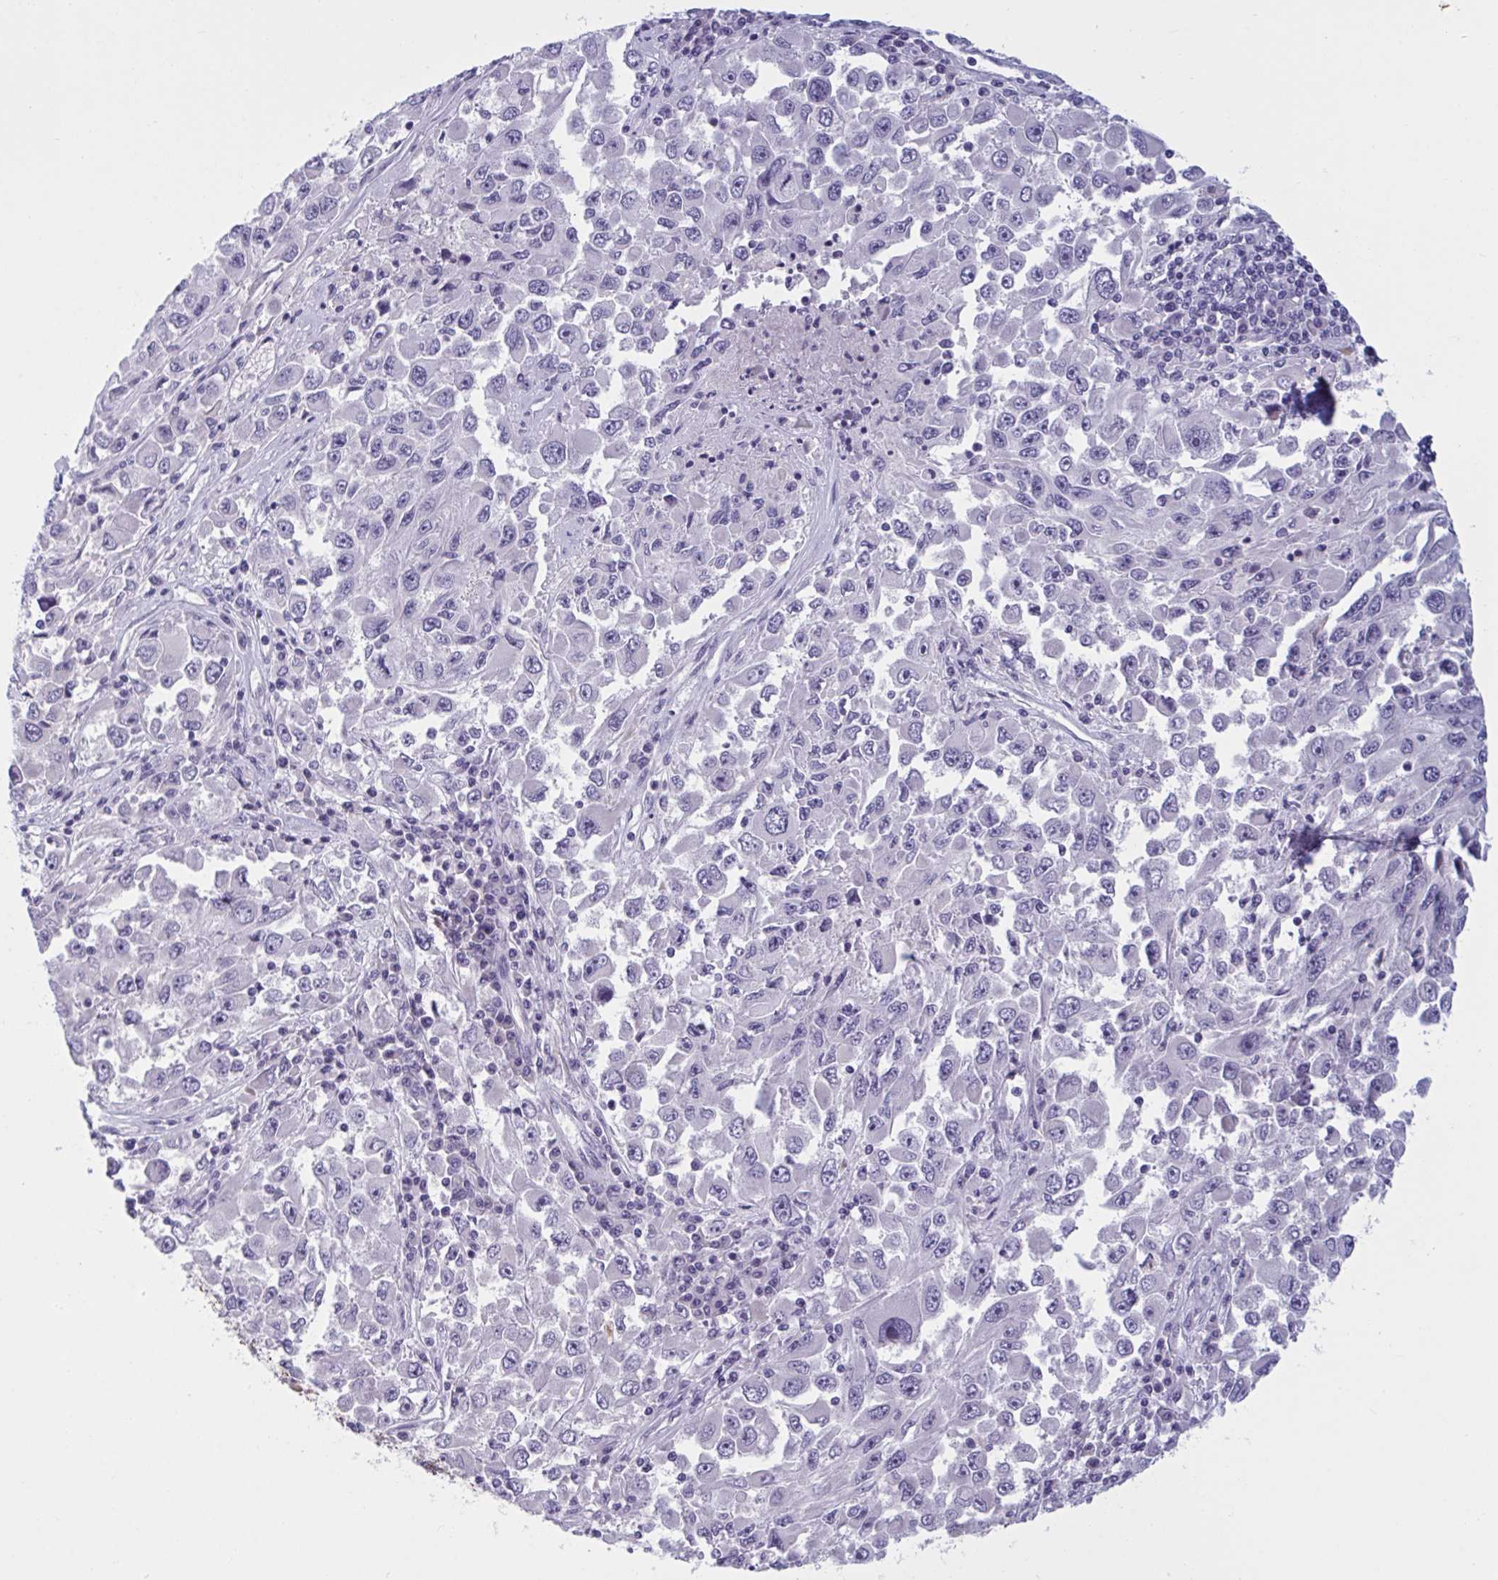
{"staining": {"intensity": "negative", "quantity": "none", "location": "none"}, "tissue": "melanoma", "cell_type": "Tumor cells", "image_type": "cancer", "snomed": [{"axis": "morphology", "description": "Malignant melanoma, Metastatic site"}, {"axis": "topography", "description": "Lymph node"}], "caption": "DAB immunohistochemical staining of malignant melanoma (metastatic site) demonstrates no significant expression in tumor cells. (DAB (3,3'-diaminobenzidine) IHC visualized using brightfield microscopy, high magnification).", "gene": "OR1L3", "patient": {"sex": "female", "age": 67}}